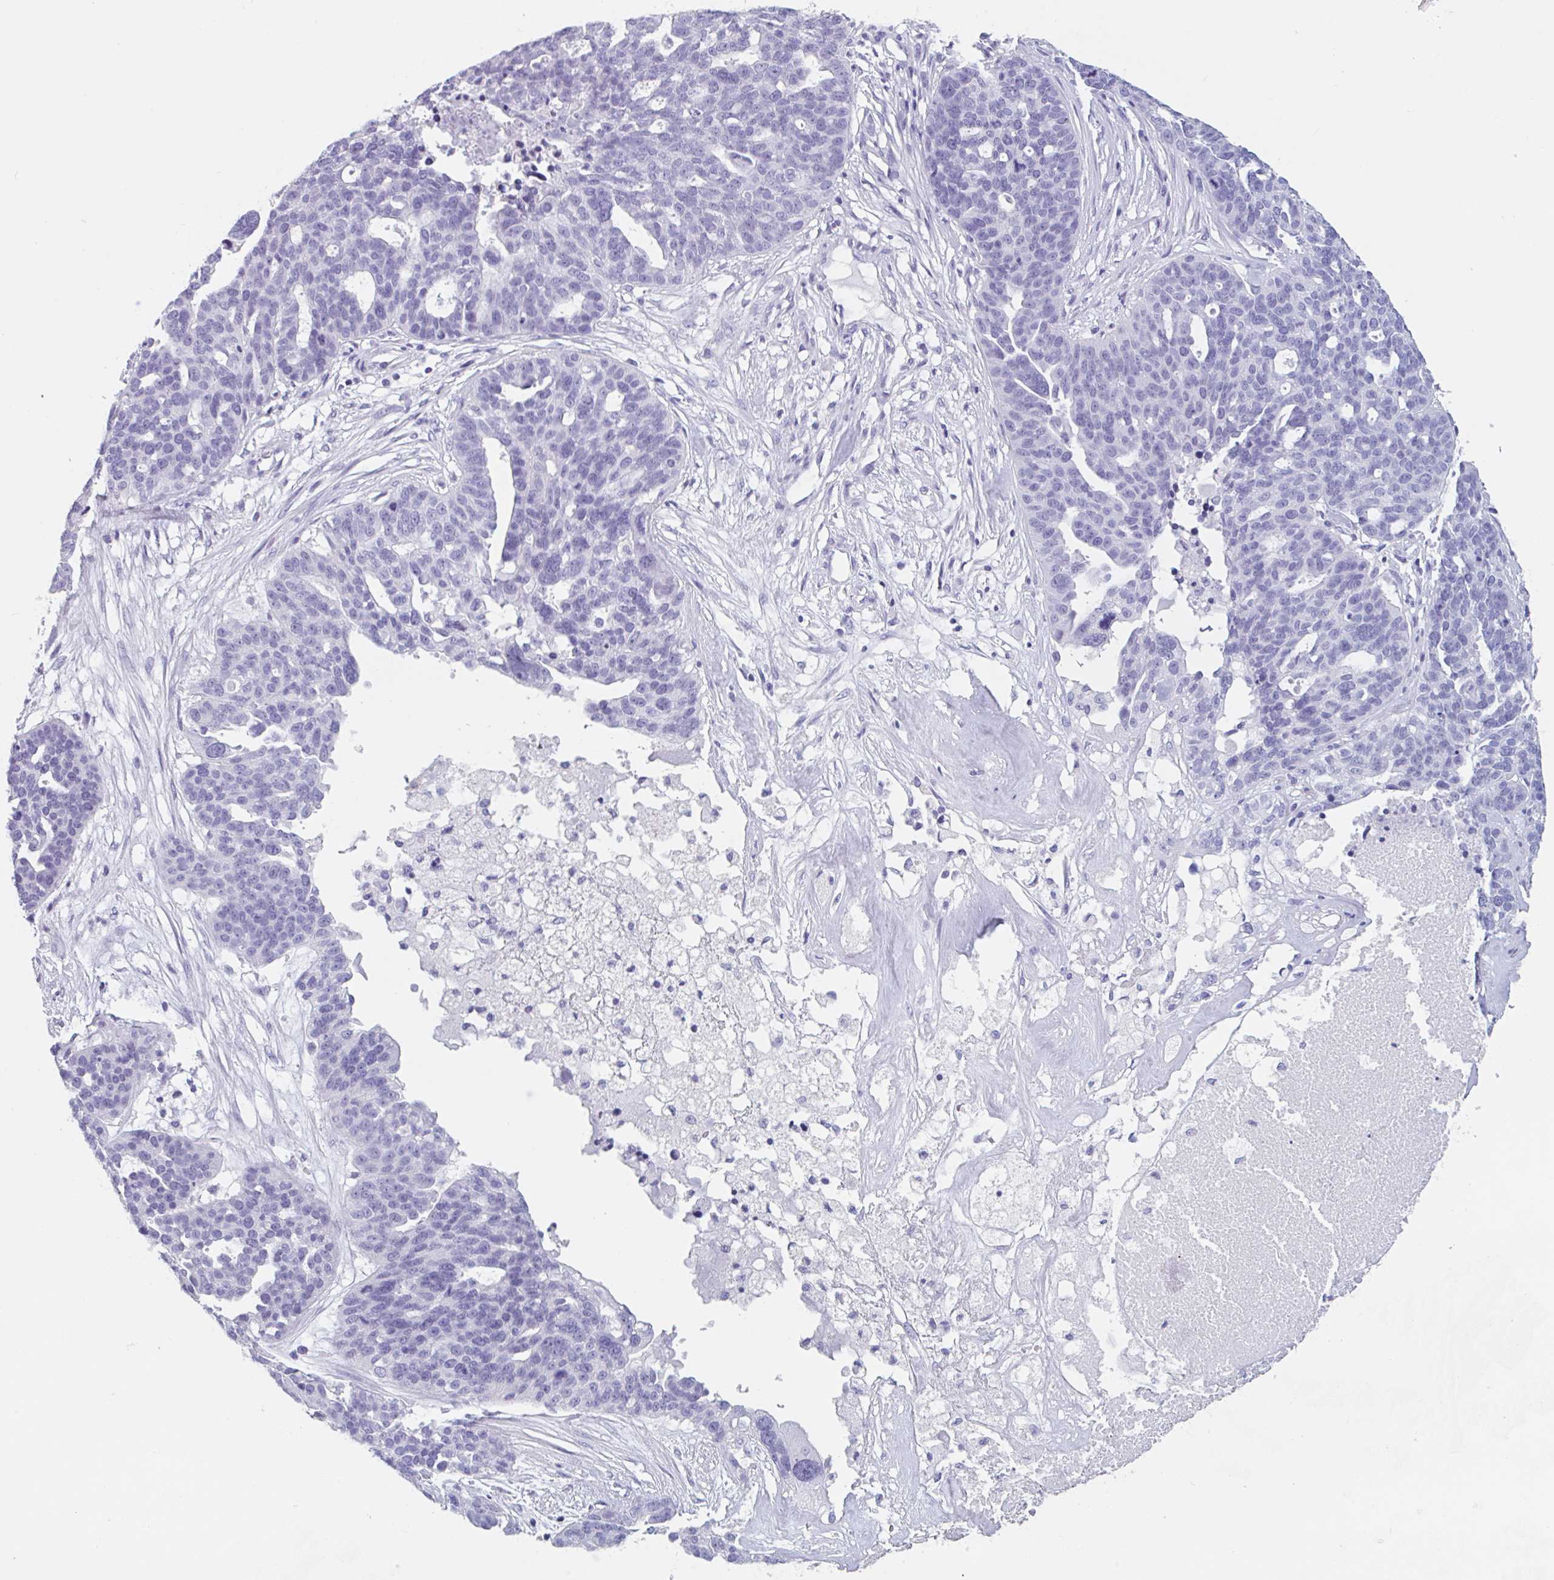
{"staining": {"intensity": "negative", "quantity": "none", "location": "none"}, "tissue": "ovarian cancer", "cell_type": "Tumor cells", "image_type": "cancer", "snomed": [{"axis": "morphology", "description": "Cystadenocarcinoma, serous, NOS"}, {"axis": "topography", "description": "Ovary"}], "caption": "Immunohistochemistry (IHC) of ovarian cancer (serous cystadenocarcinoma) demonstrates no positivity in tumor cells.", "gene": "EMC4", "patient": {"sex": "female", "age": 59}}